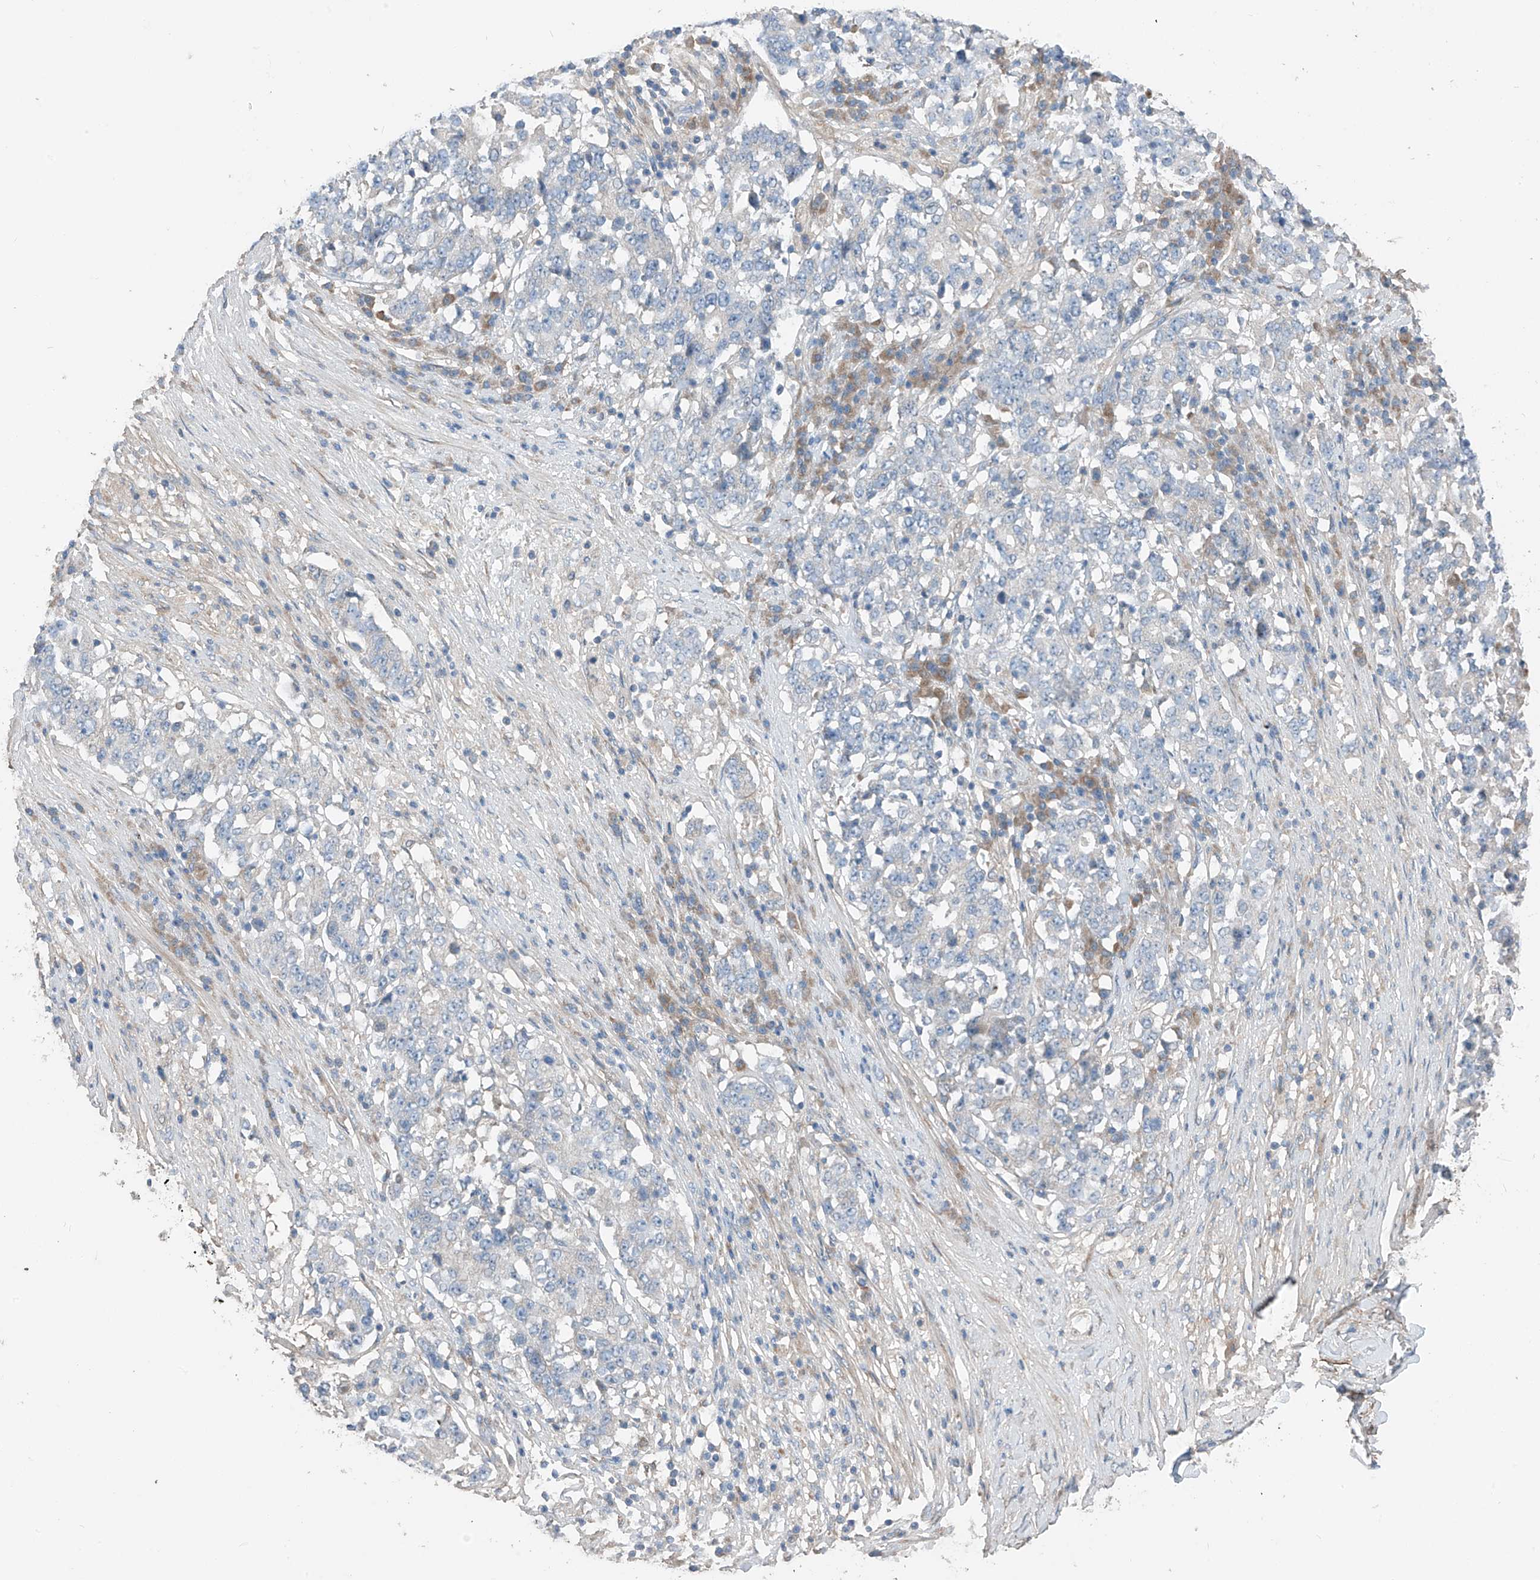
{"staining": {"intensity": "negative", "quantity": "none", "location": "none"}, "tissue": "stomach cancer", "cell_type": "Tumor cells", "image_type": "cancer", "snomed": [{"axis": "morphology", "description": "Adenocarcinoma, NOS"}, {"axis": "topography", "description": "Stomach"}], "caption": "Tumor cells show no significant protein positivity in adenocarcinoma (stomach). (DAB (3,3'-diaminobenzidine) immunohistochemistry (IHC) visualized using brightfield microscopy, high magnification).", "gene": "GALNTL6", "patient": {"sex": "male", "age": 59}}